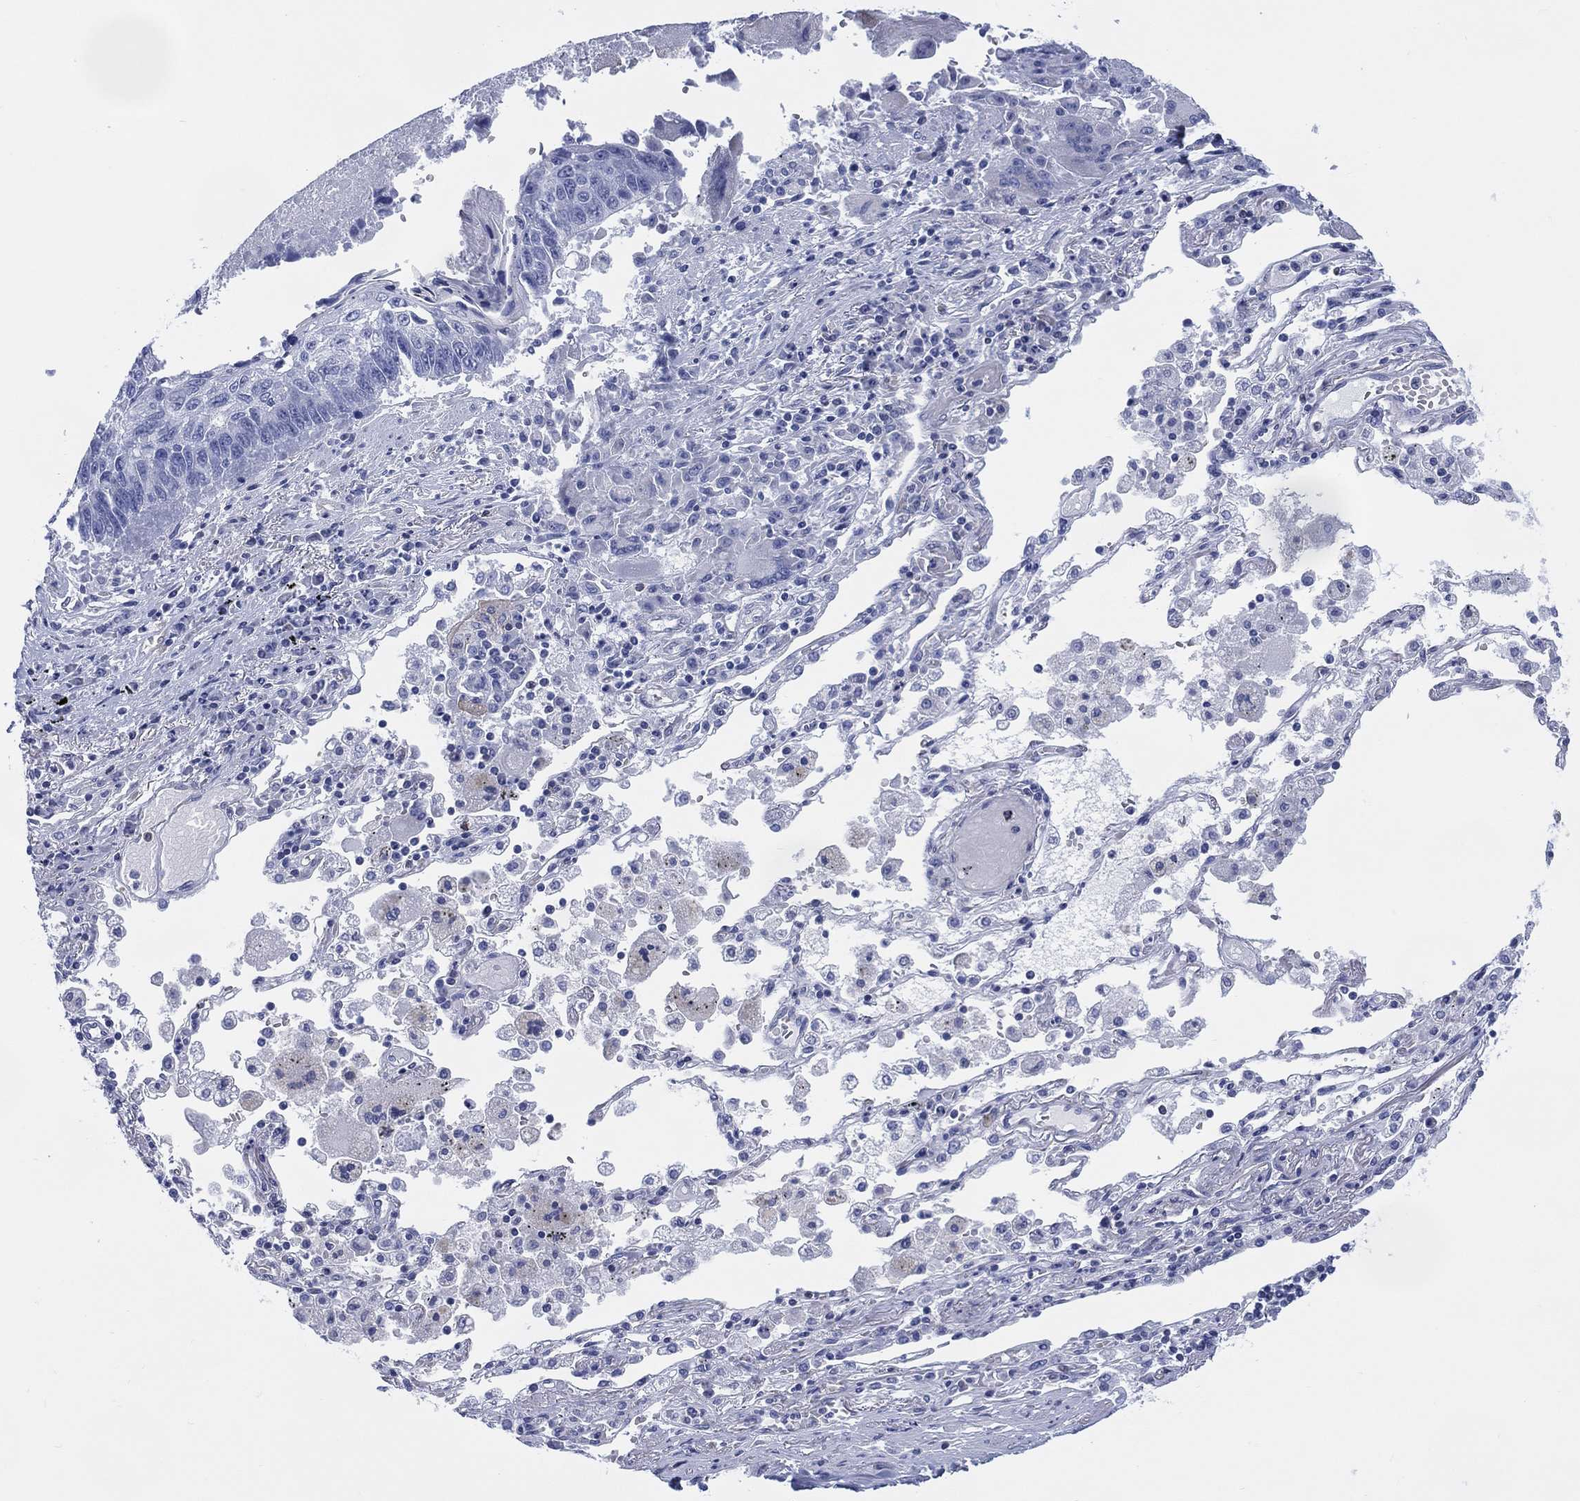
{"staining": {"intensity": "negative", "quantity": "none", "location": "none"}, "tissue": "lung cancer", "cell_type": "Tumor cells", "image_type": "cancer", "snomed": [{"axis": "morphology", "description": "Squamous cell carcinoma, NOS"}, {"axis": "topography", "description": "Lung"}], "caption": "This is an IHC histopathology image of lung cancer (squamous cell carcinoma). There is no positivity in tumor cells.", "gene": "DDI1", "patient": {"sex": "male", "age": 73}}